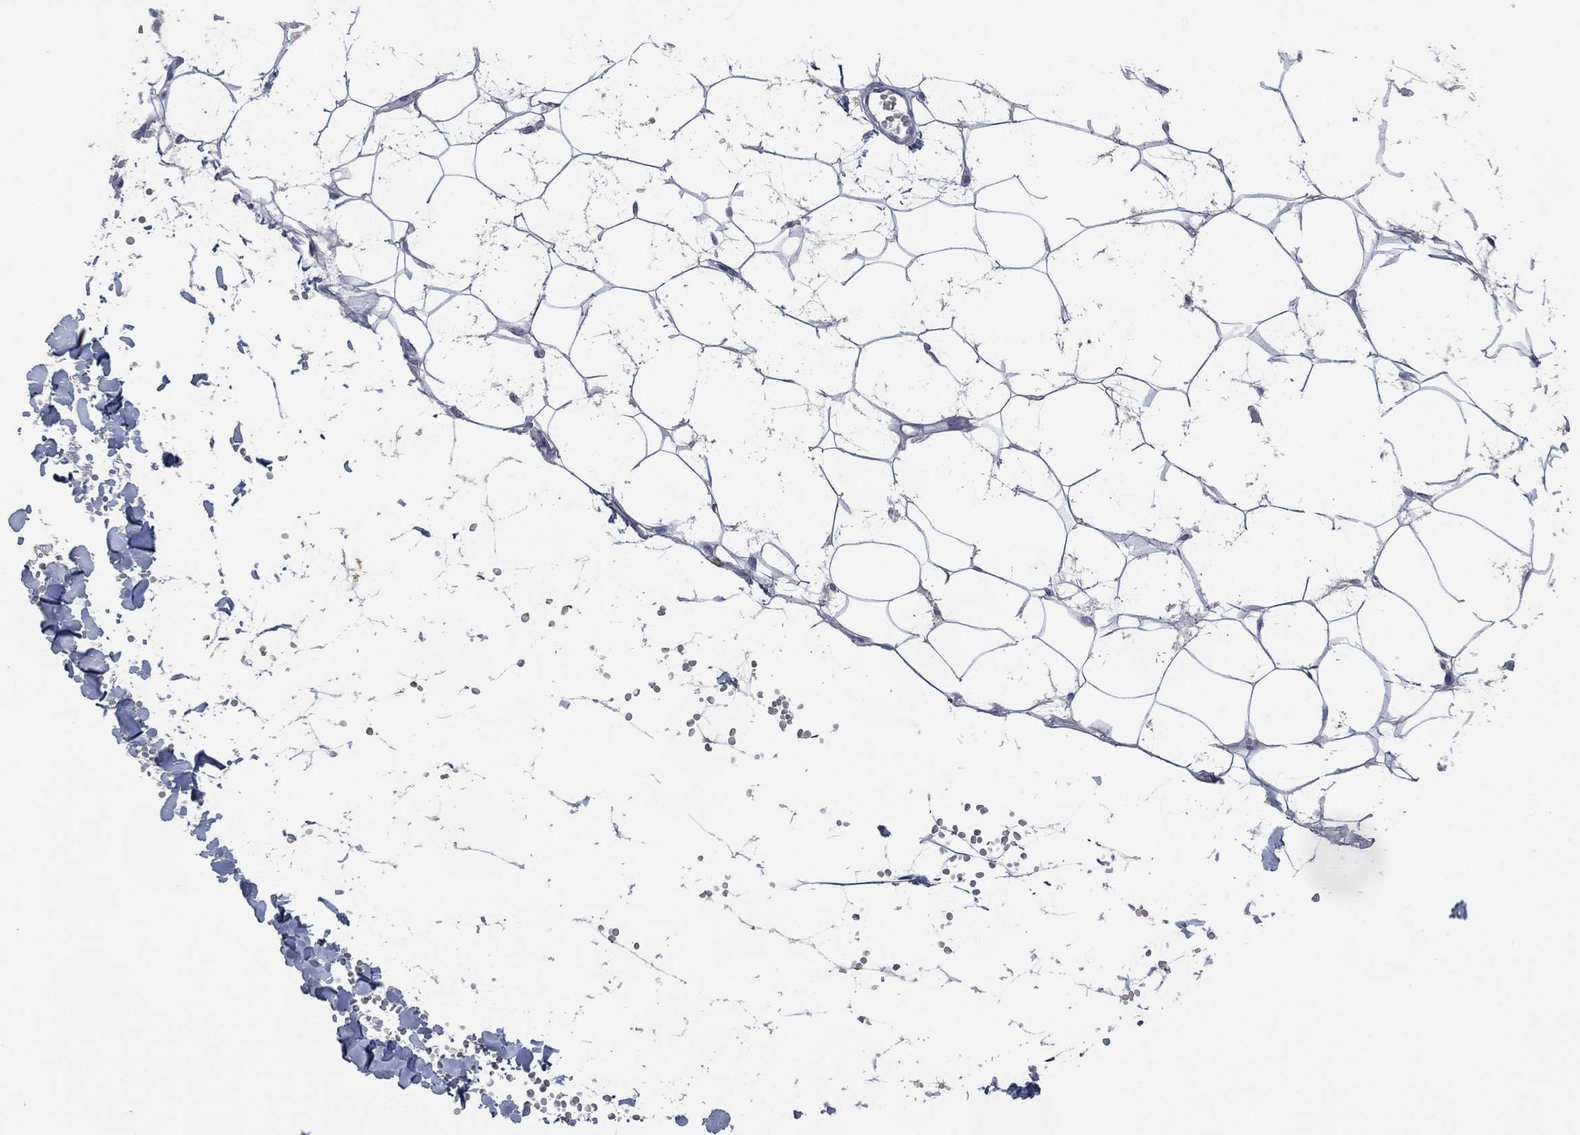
{"staining": {"intensity": "negative", "quantity": "none", "location": "none"}, "tissue": "adipose tissue", "cell_type": "Adipocytes", "image_type": "normal", "snomed": [{"axis": "morphology", "description": "Normal tissue, NOS"}, {"axis": "topography", "description": "Breast"}], "caption": "This is an immunohistochemistry histopathology image of unremarkable human adipose tissue. There is no expression in adipocytes.", "gene": "FSCN2", "patient": {"sex": "female", "age": 49}}